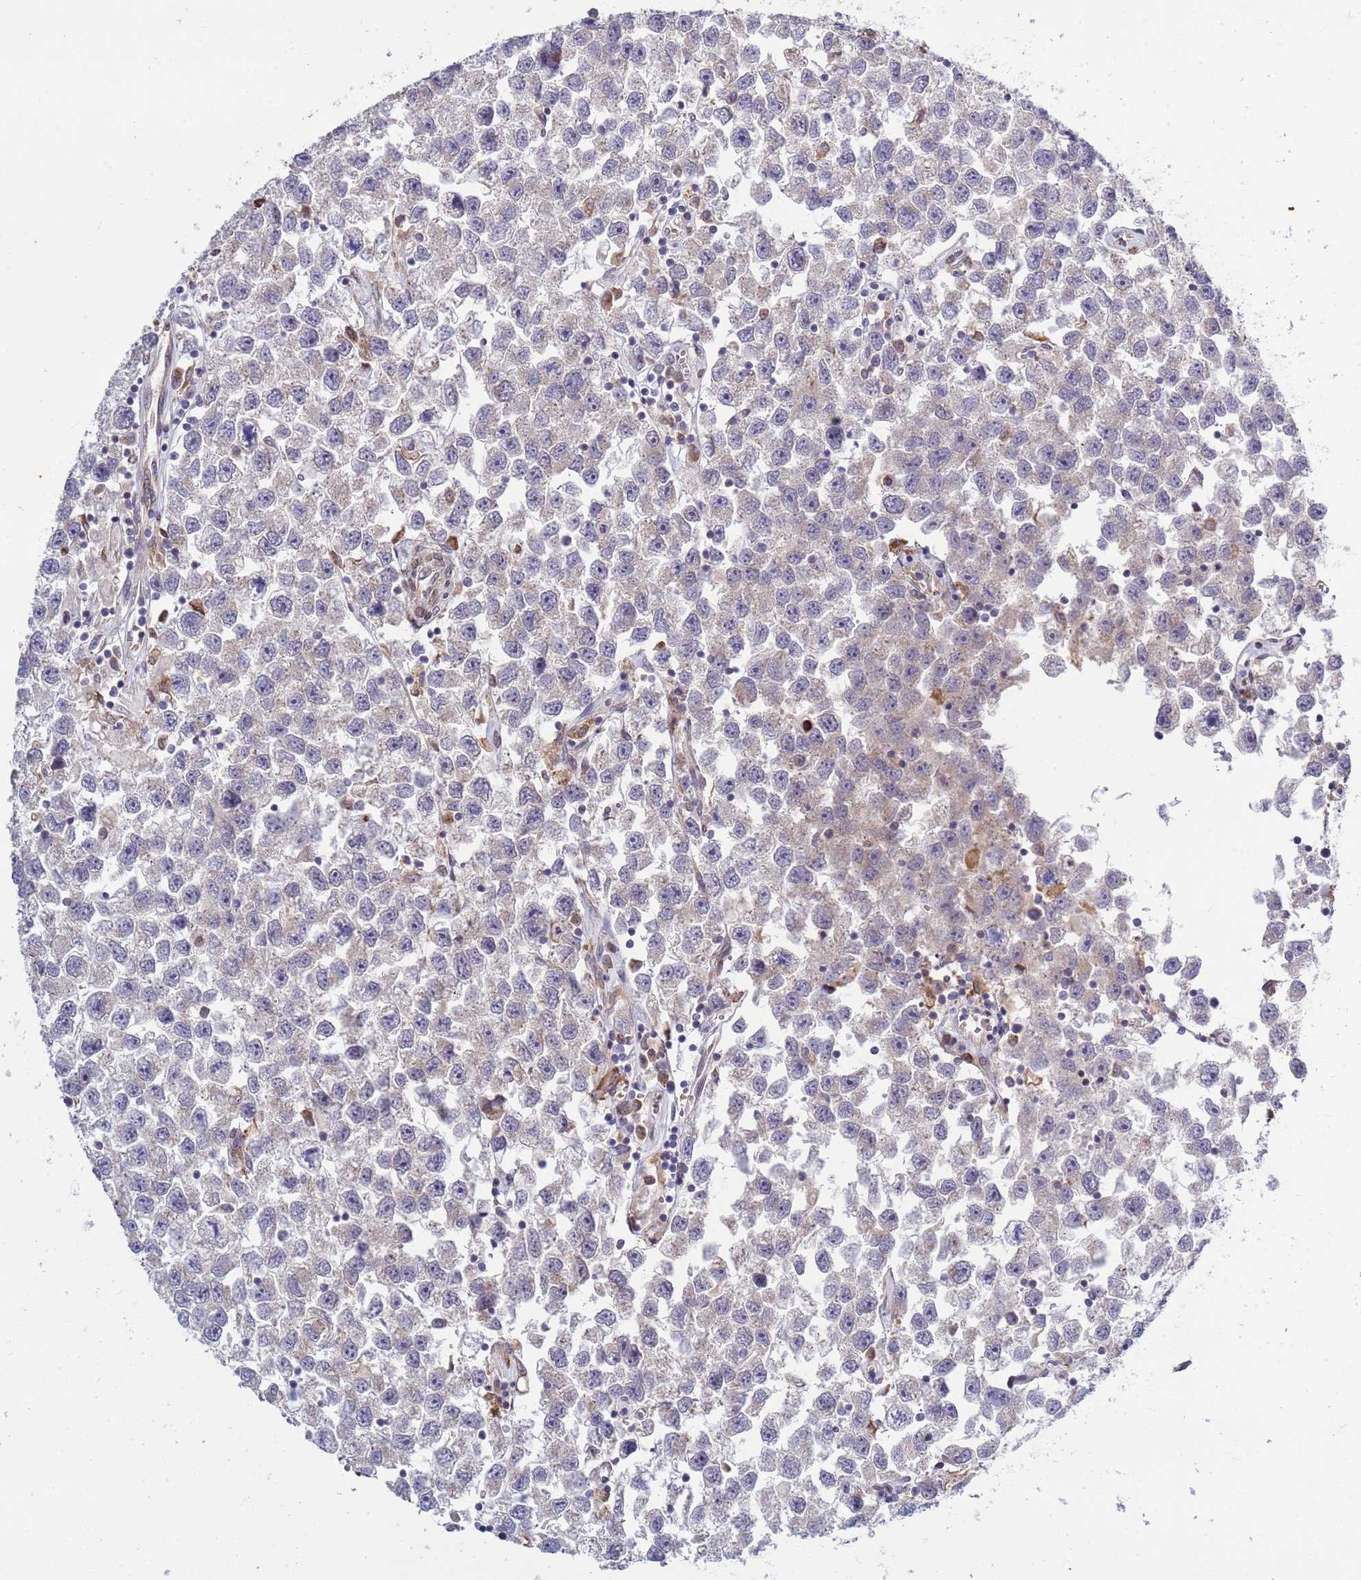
{"staining": {"intensity": "negative", "quantity": "none", "location": "none"}, "tissue": "testis cancer", "cell_type": "Tumor cells", "image_type": "cancer", "snomed": [{"axis": "morphology", "description": "Seminoma, NOS"}, {"axis": "topography", "description": "Testis"}], "caption": "IHC micrograph of seminoma (testis) stained for a protein (brown), which exhibits no expression in tumor cells.", "gene": "RAPGEF4", "patient": {"sex": "male", "age": 26}}